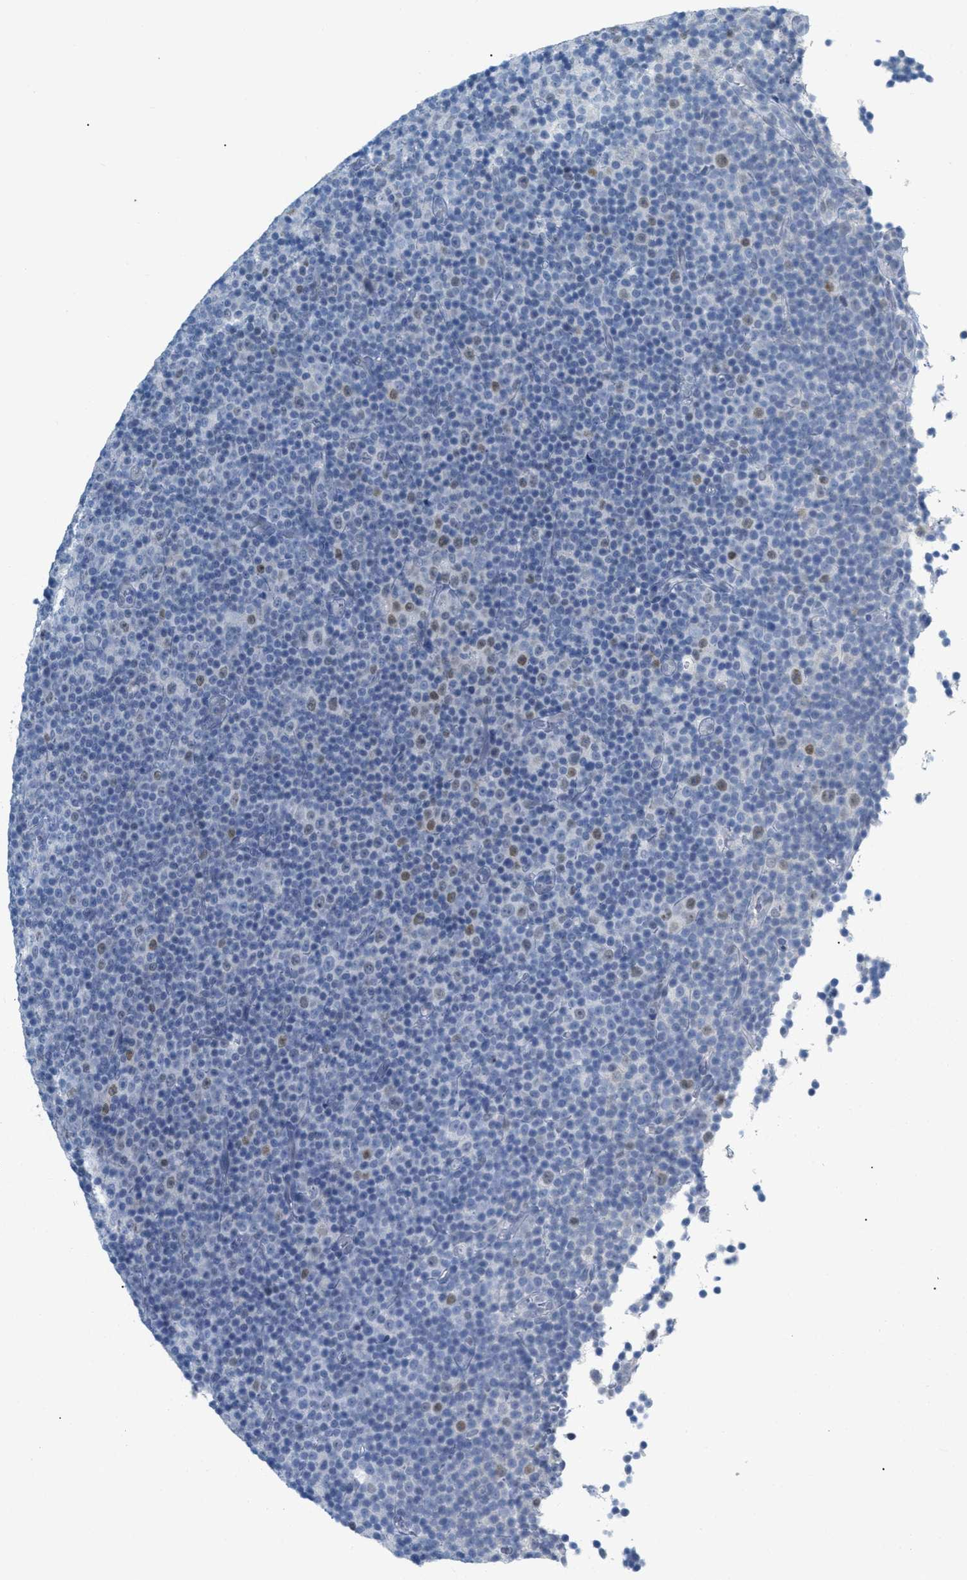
{"staining": {"intensity": "moderate", "quantity": "<25%", "location": "nuclear"}, "tissue": "lymphoma", "cell_type": "Tumor cells", "image_type": "cancer", "snomed": [{"axis": "morphology", "description": "Malignant lymphoma, non-Hodgkin's type, Low grade"}, {"axis": "topography", "description": "Lymph node"}], "caption": "A histopathology image showing moderate nuclear positivity in about <25% of tumor cells in low-grade malignant lymphoma, non-Hodgkin's type, as visualized by brown immunohistochemical staining.", "gene": "HSF2", "patient": {"sex": "female", "age": 67}}